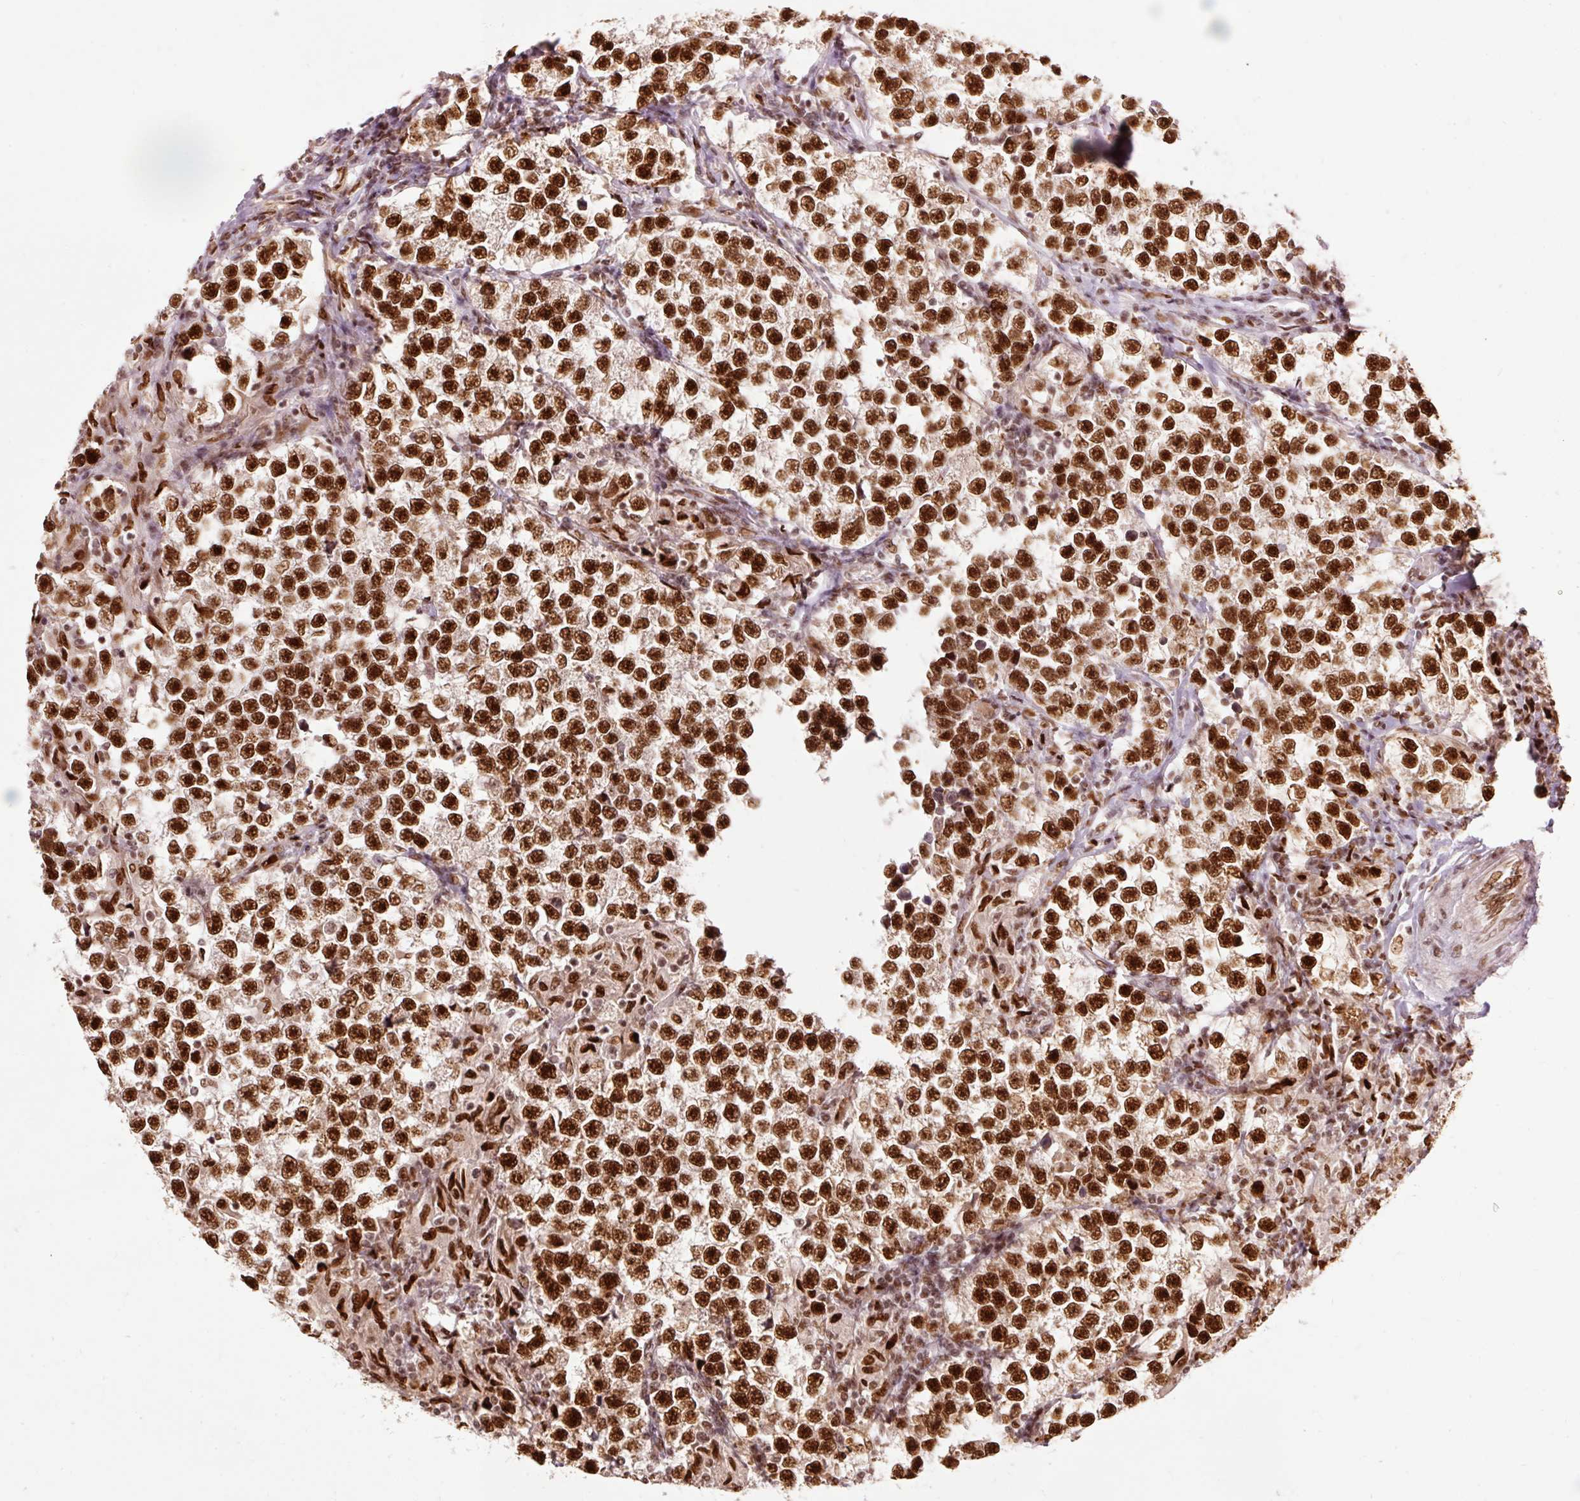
{"staining": {"intensity": "strong", "quantity": ">75%", "location": "nuclear"}, "tissue": "testis cancer", "cell_type": "Tumor cells", "image_type": "cancer", "snomed": [{"axis": "morphology", "description": "Seminoma, NOS"}, {"axis": "topography", "description": "Testis"}], "caption": "The immunohistochemical stain labels strong nuclear expression in tumor cells of testis cancer tissue.", "gene": "ZBTB44", "patient": {"sex": "male", "age": 46}}